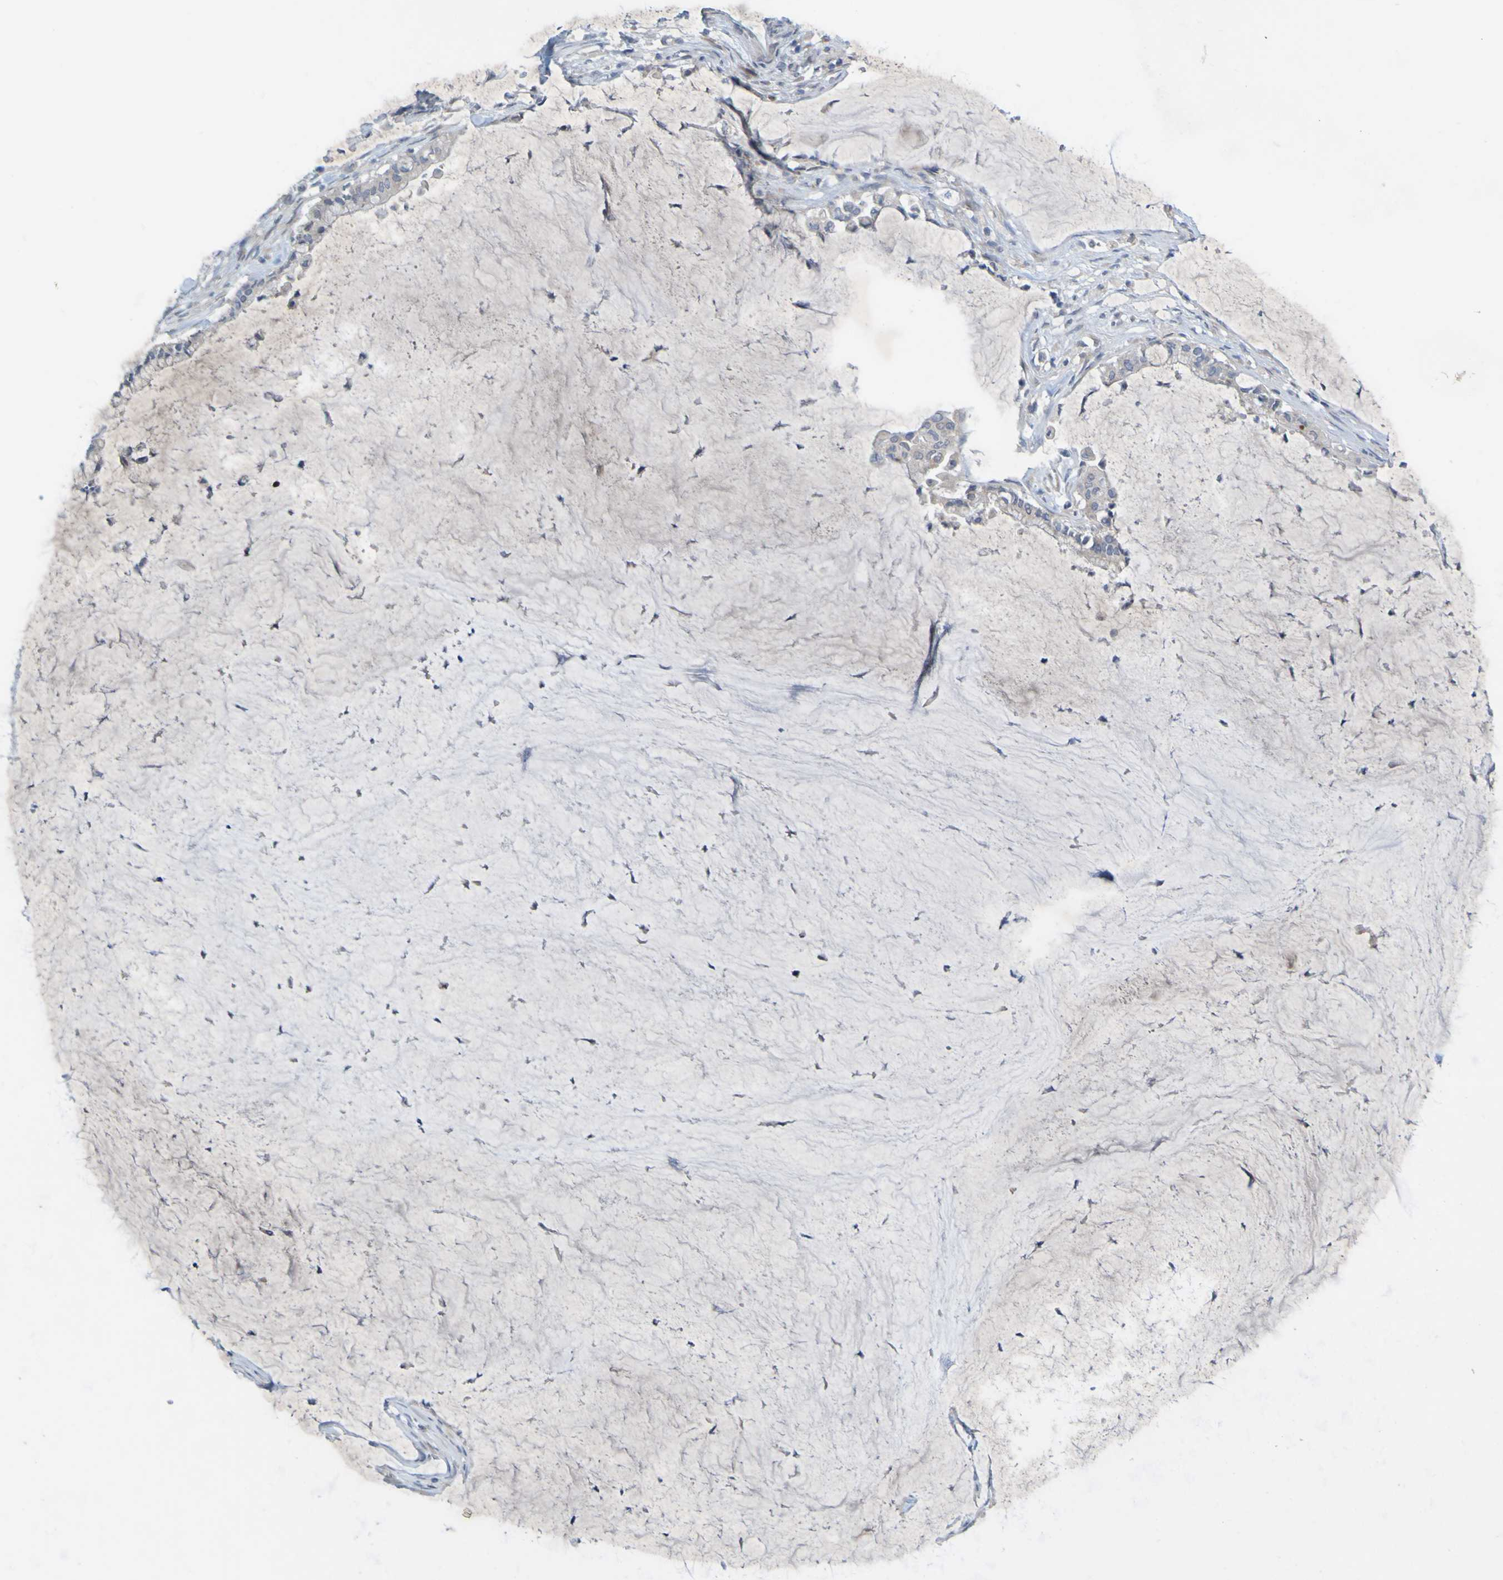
{"staining": {"intensity": "weak", "quantity": "25%-75%", "location": "cytoplasmic/membranous"}, "tissue": "pancreatic cancer", "cell_type": "Tumor cells", "image_type": "cancer", "snomed": [{"axis": "morphology", "description": "Adenocarcinoma, NOS"}, {"axis": "topography", "description": "Pancreas"}], "caption": "Tumor cells display weak cytoplasmic/membranous expression in approximately 25%-75% of cells in pancreatic adenocarcinoma.", "gene": "LILRB5", "patient": {"sex": "male", "age": 41}}